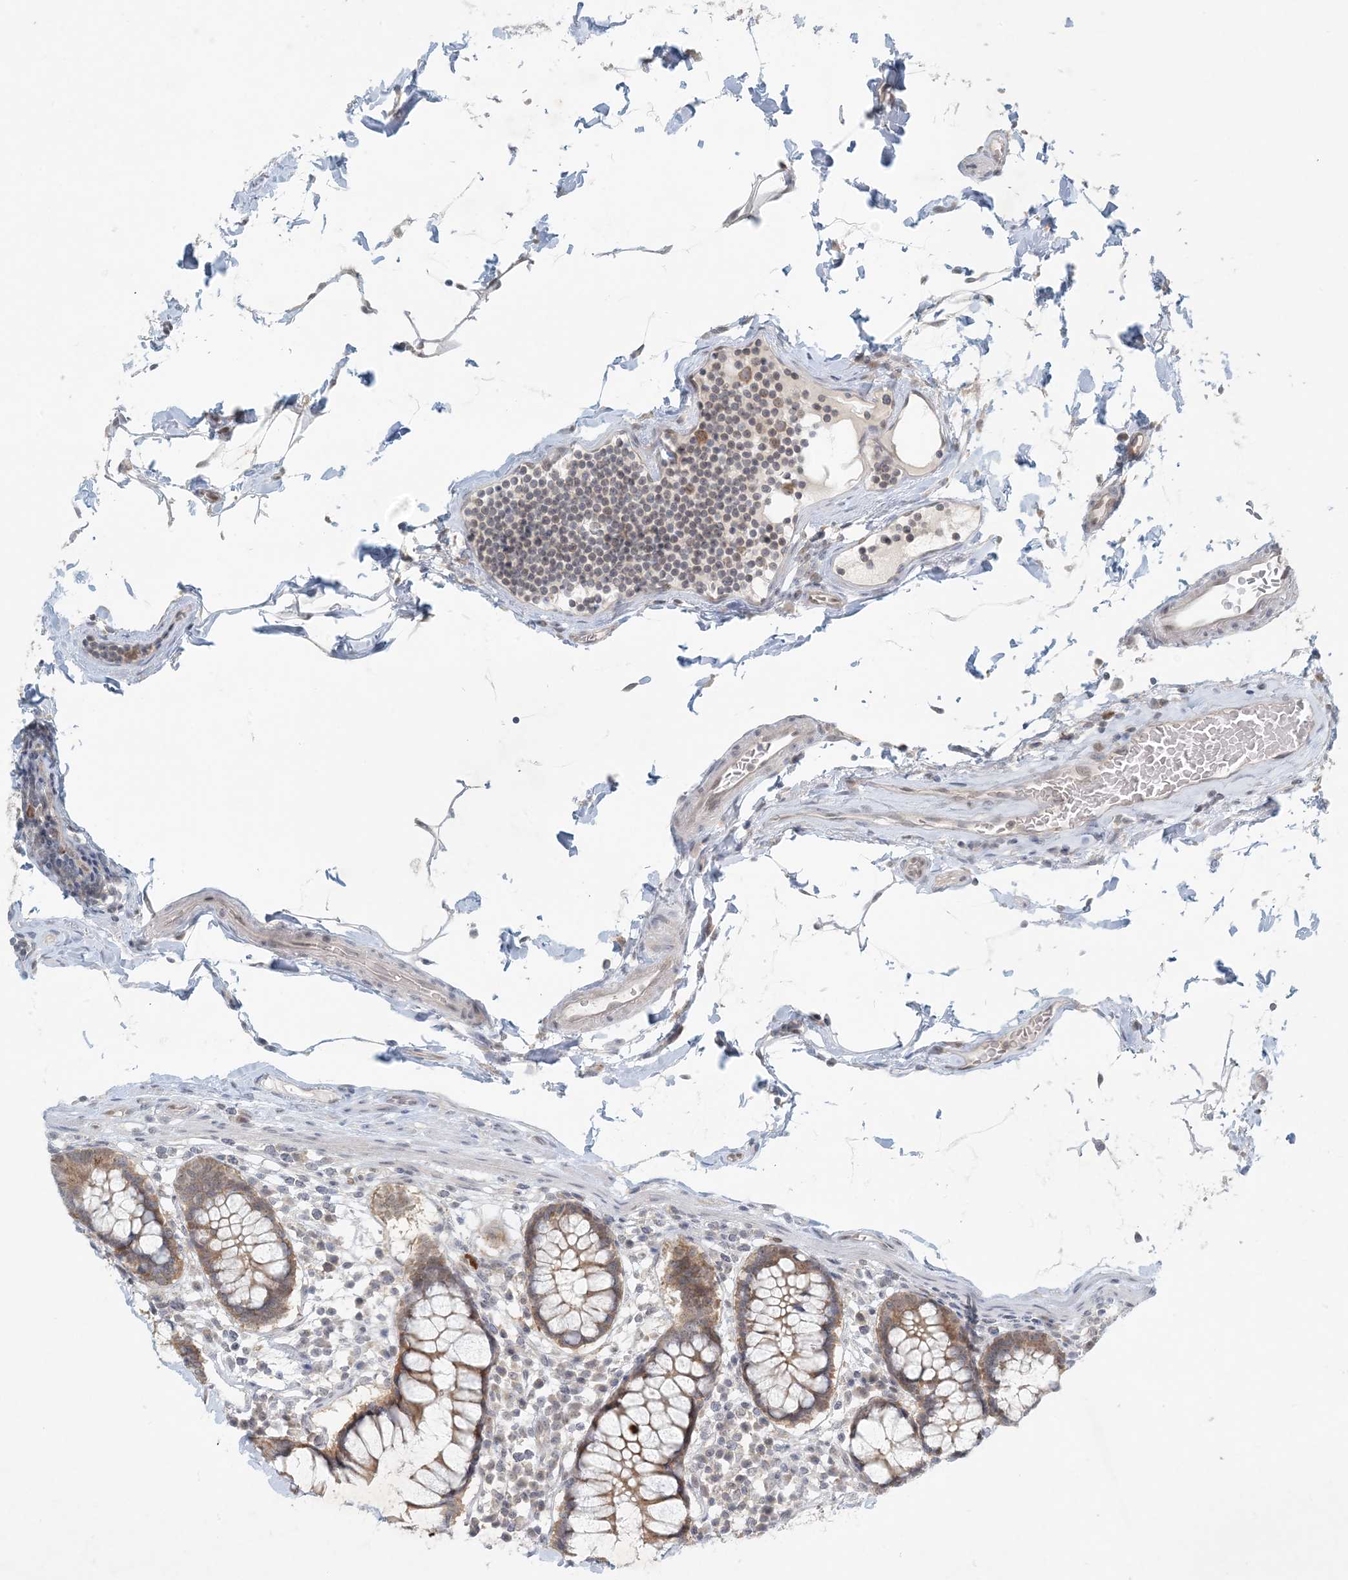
{"staining": {"intensity": "weak", "quantity": ">75%", "location": "cytoplasmic/membranous"}, "tissue": "colon", "cell_type": "Endothelial cells", "image_type": "normal", "snomed": [{"axis": "morphology", "description": "Normal tissue, NOS"}, {"axis": "topography", "description": "Colon"}], "caption": "Benign colon shows weak cytoplasmic/membranous positivity in approximately >75% of endothelial cells.", "gene": "OBI1", "patient": {"sex": "female", "age": 79}}